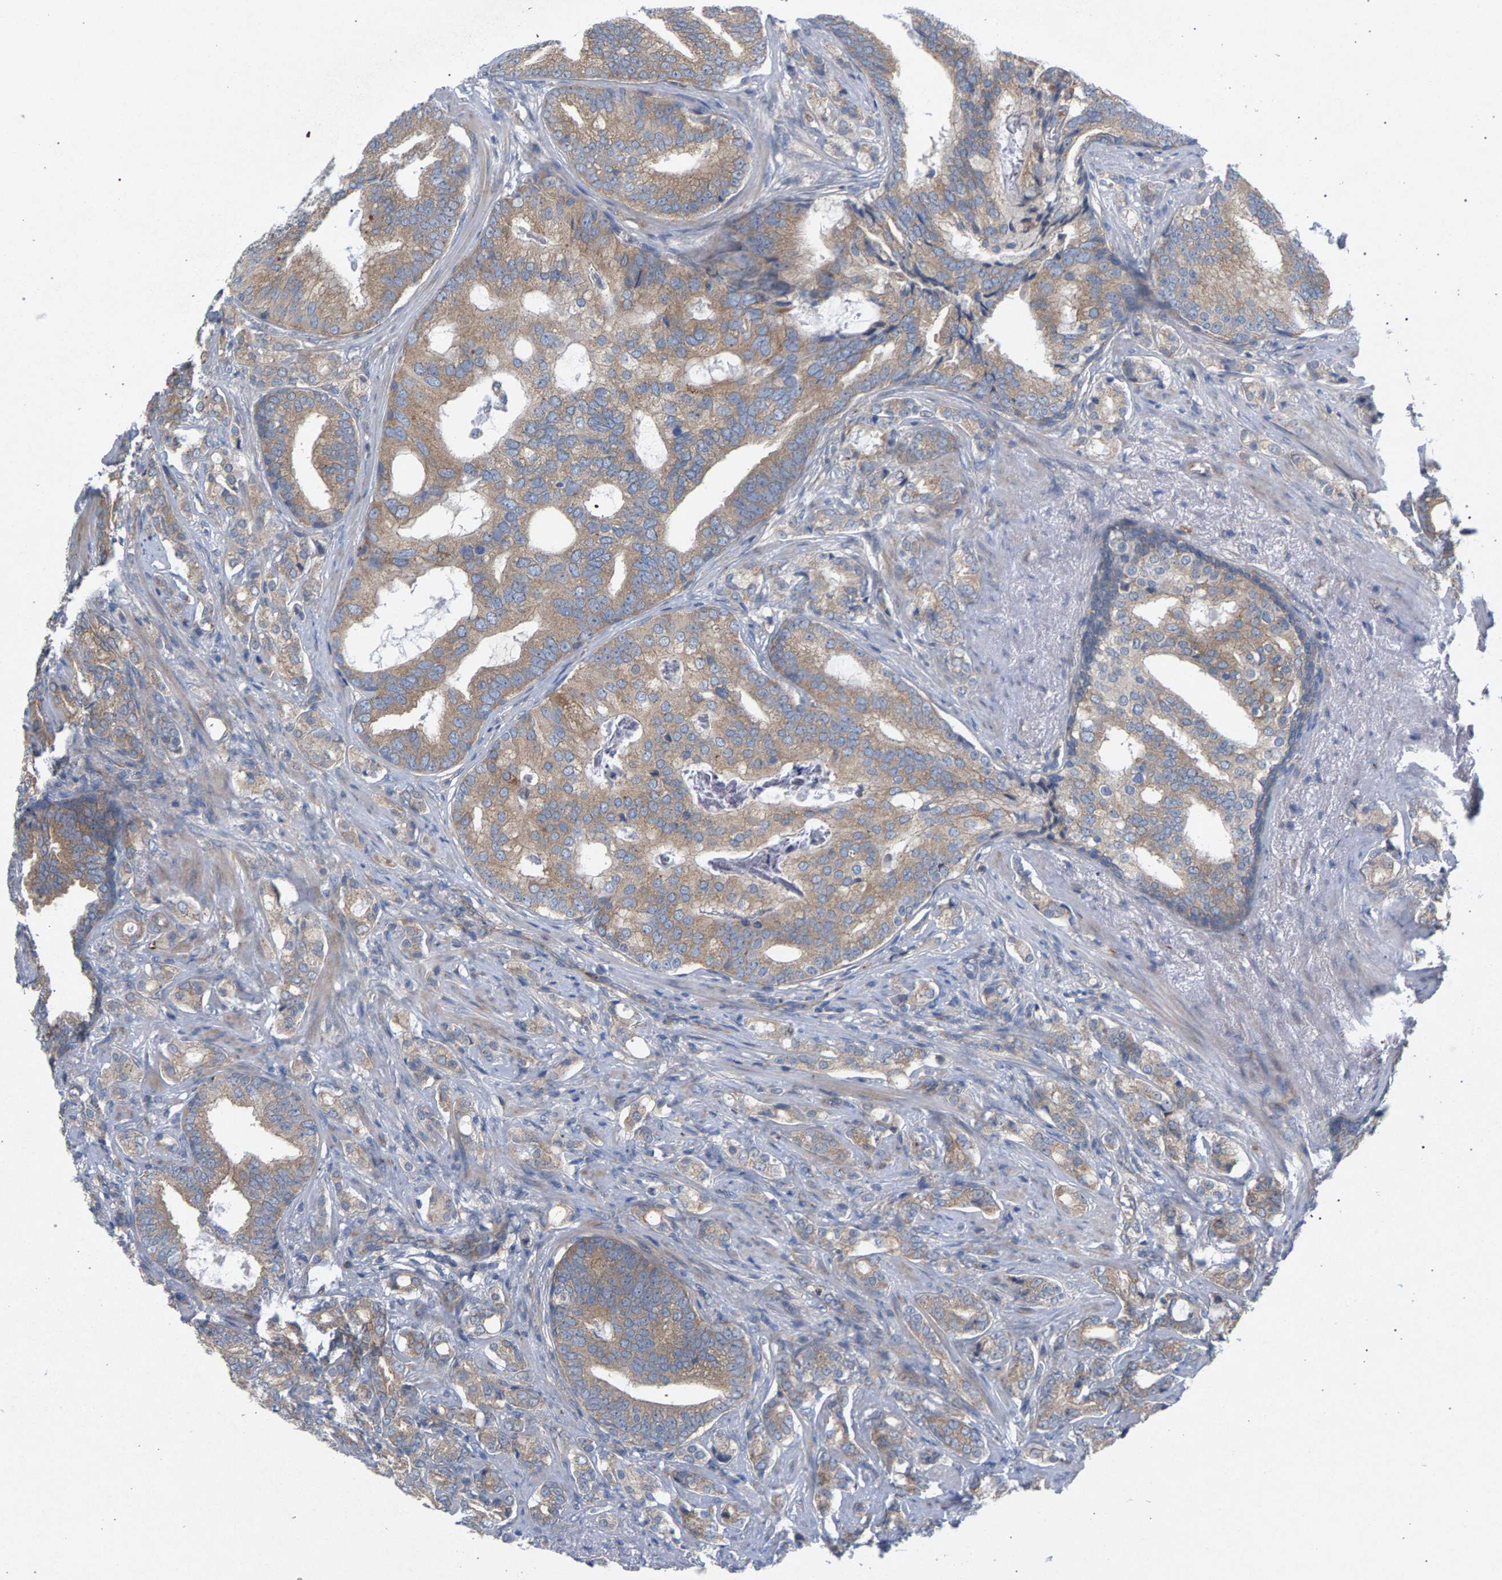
{"staining": {"intensity": "weak", "quantity": ">75%", "location": "cytoplasmic/membranous"}, "tissue": "prostate cancer", "cell_type": "Tumor cells", "image_type": "cancer", "snomed": [{"axis": "morphology", "description": "Adenocarcinoma, Low grade"}, {"axis": "topography", "description": "Prostate"}], "caption": "Weak cytoplasmic/membranous protein positivity is seen in about >75% of tumor cells in adenocarcinoma (low-grade) (prostate). Ihc stains the protein in brown and the nuclei are stained blue.", "gene": "MAMDC2", "patient": {"sex": "male", "age": 58}}